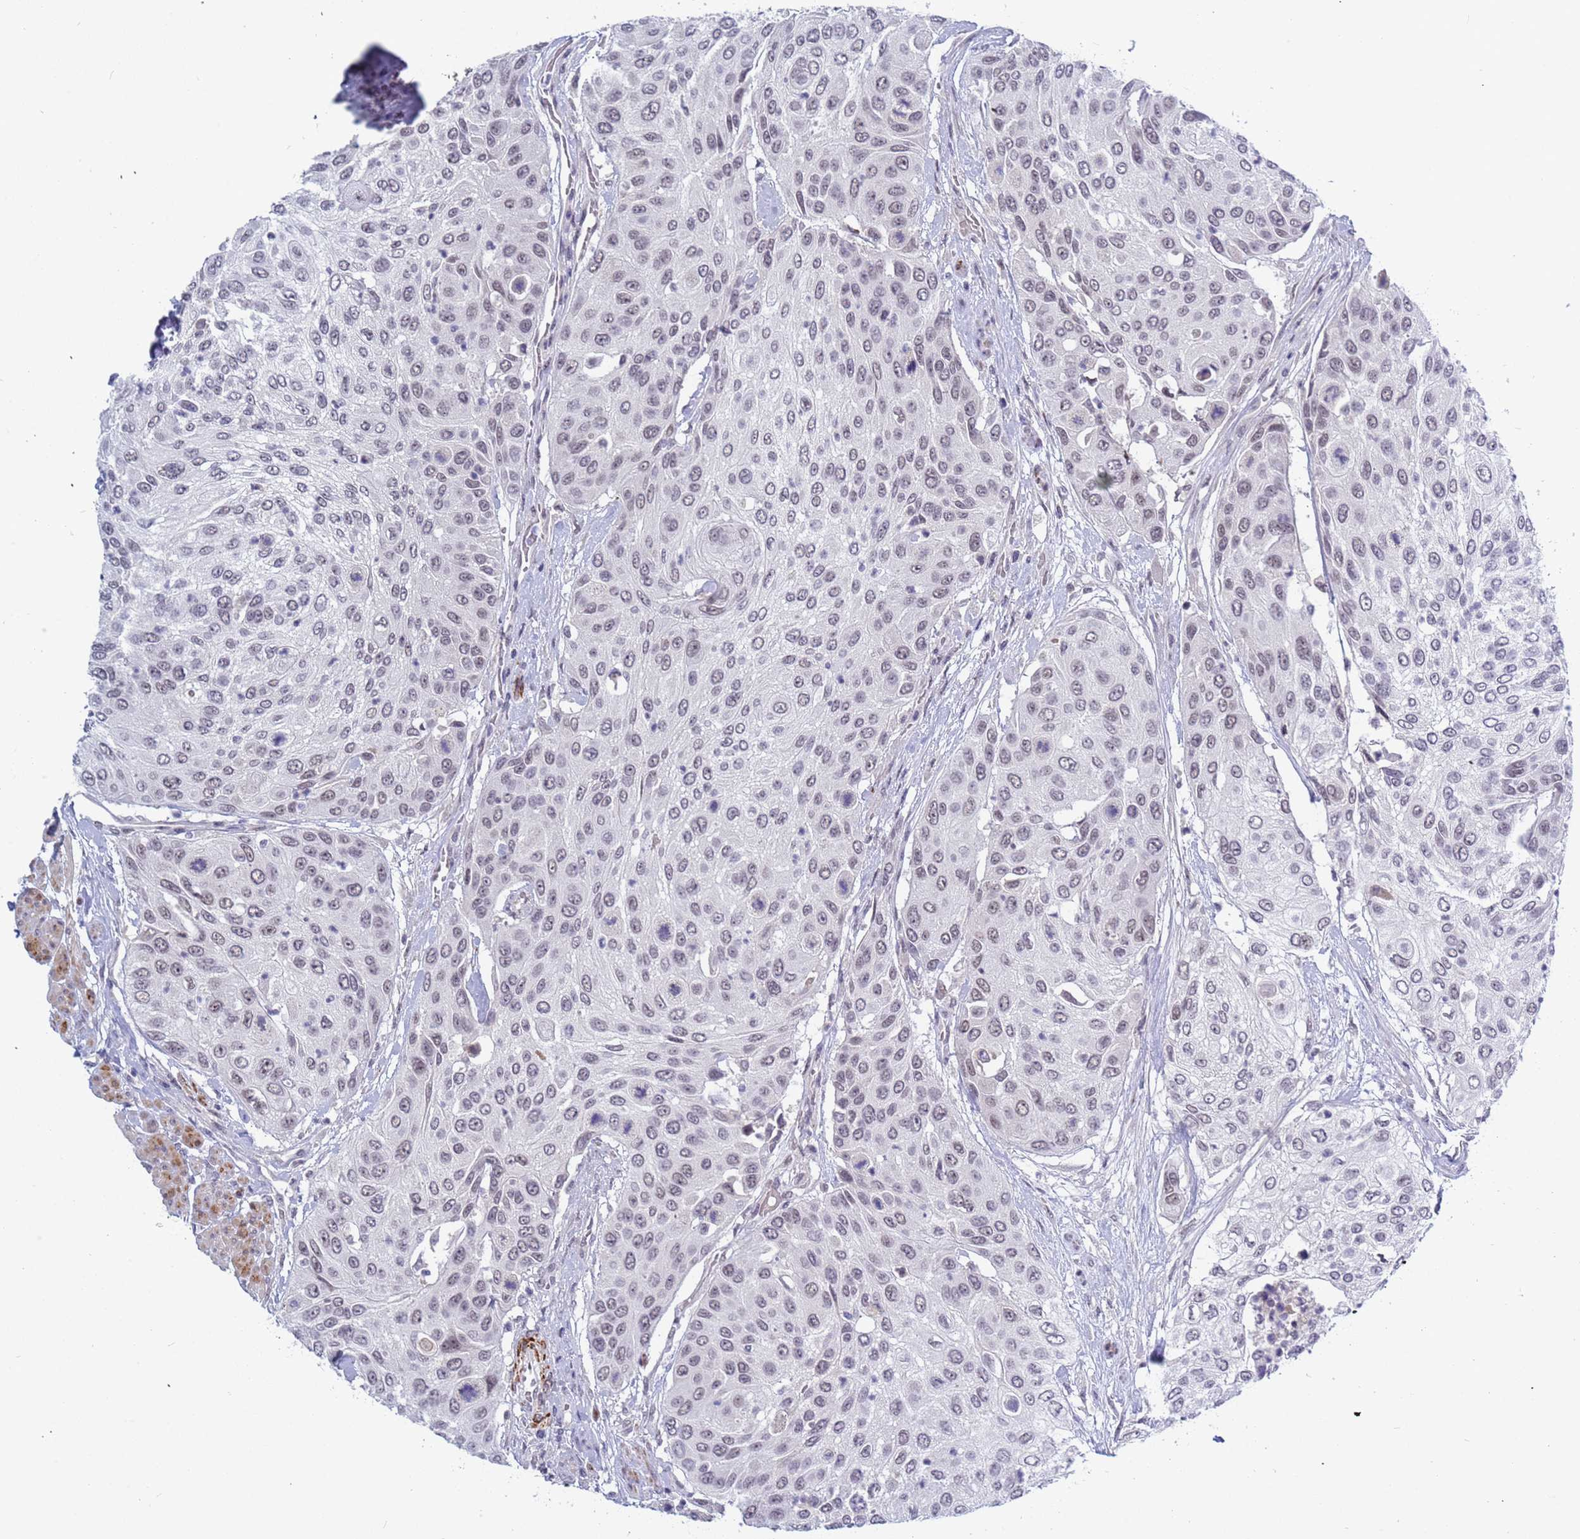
{"staining": {"intensity": "weak", "quantity": "25%-75%", "location": "nuclear"}, "tissue": "urothelial cancer", "cell_type": "Tumor cells", "image_type": "cancer", "snomed": [{"axis": "morphology", "description": "Urothelial carcinoma, High grade"}, {"axis": "topography", "description": "Urinary bladder"}], "caption": "Tumor cells reveal low levels of weak nuclear staining in approximately 25%-75% of cells in human urothelial cancer.", "gene": "CXorf65", "patient": {"sex": "female", "age": 79}}